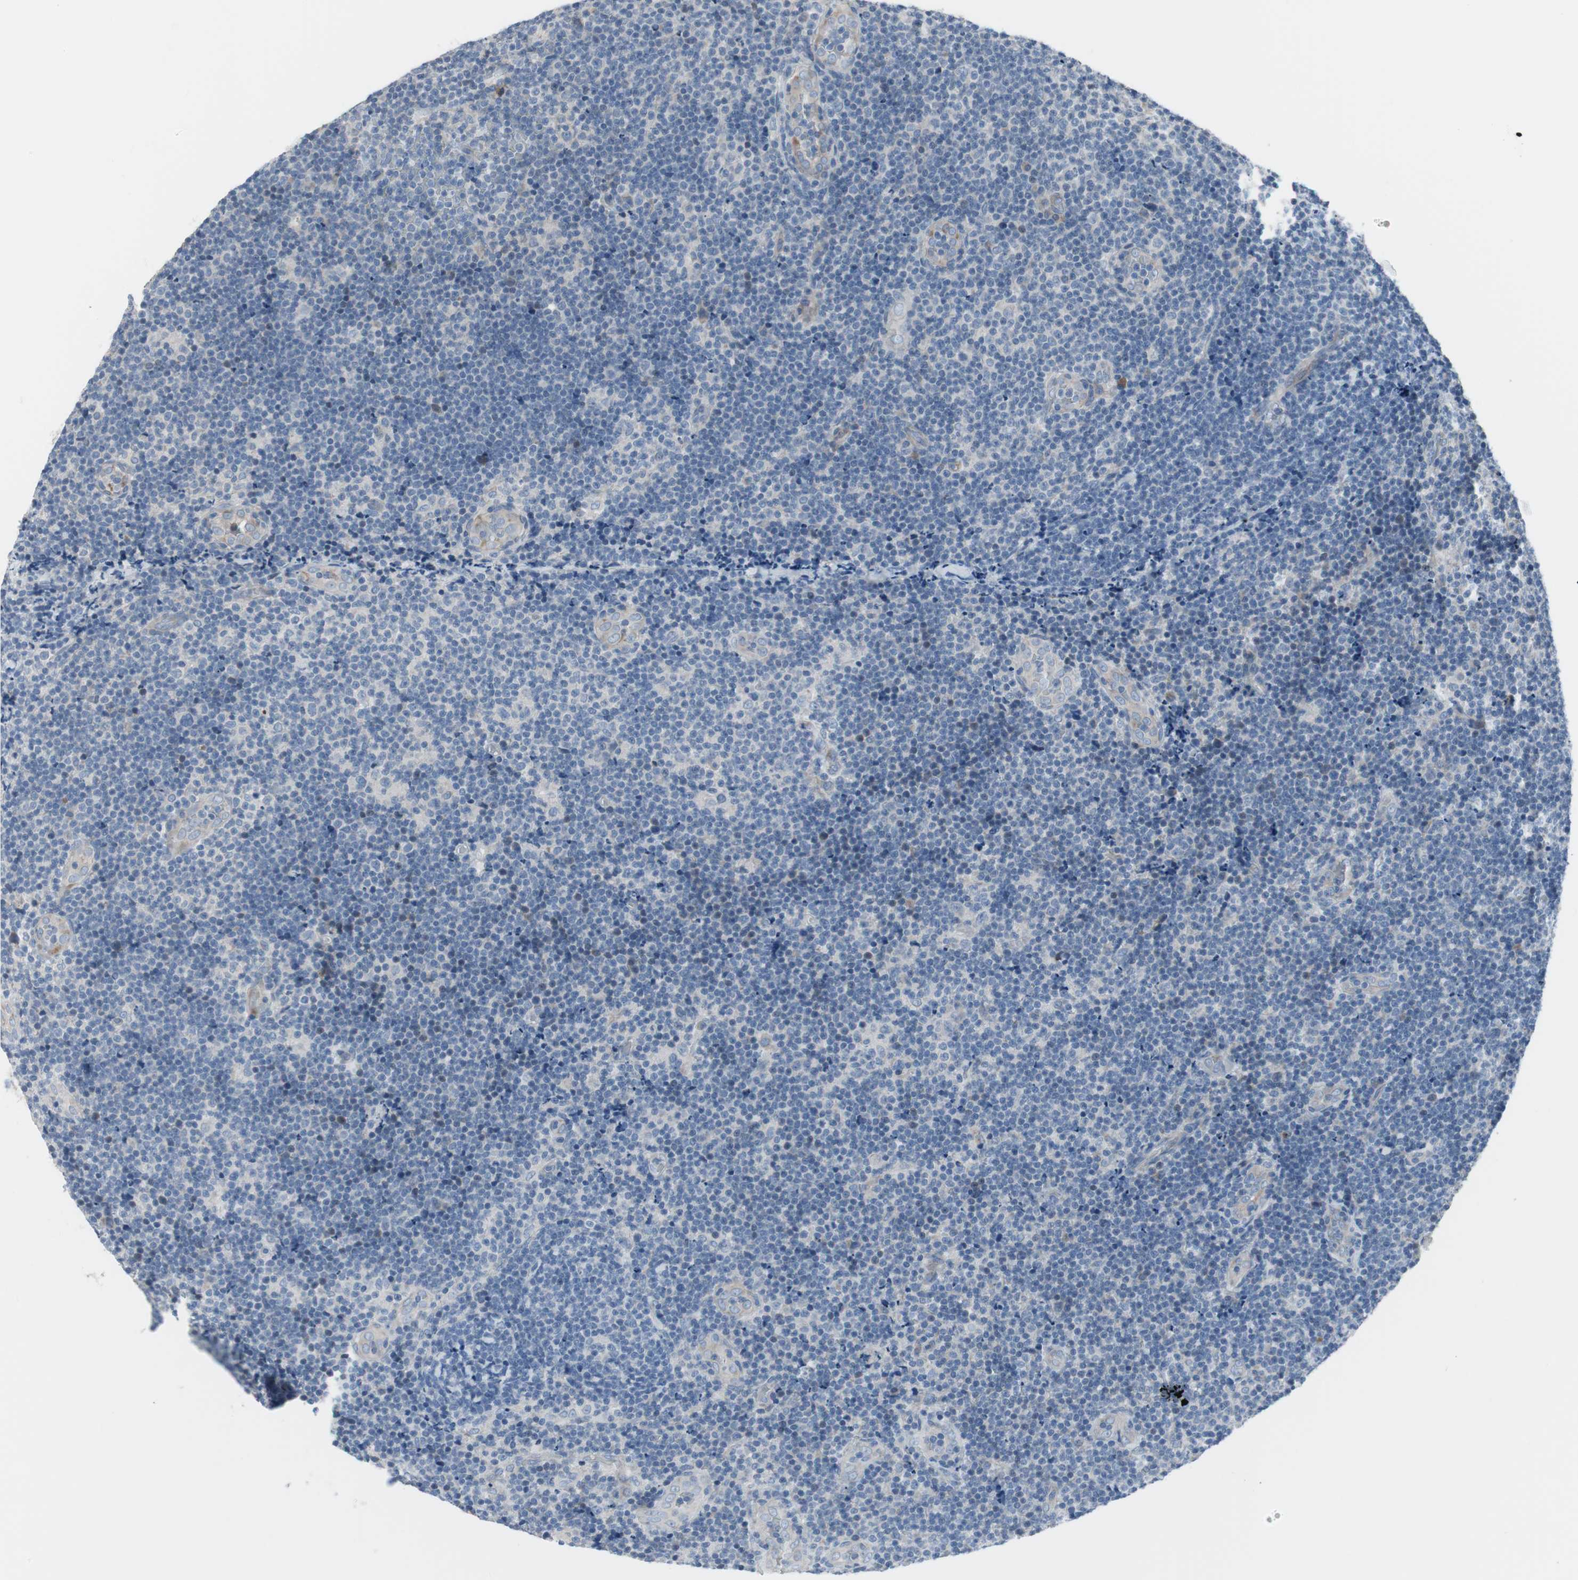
{"staining": {"intensity": "negative", "quantity": "none", "location": "none"}, "tissue": "lymphoma", "cell_type": "Tumor cells", "image_type": "cancer", "snomed": [{"axis": "morphology", "description": "Malignant lymphoma, non-Hodgkin's type, Low grade"}, {"axis": "topography", "description": "Lymph node"}], "caption": "The image shows no significant positivity in tumor cells of low-grade malignant lymphoma, non-Hodgkin's type.", "gene": "PIGR", "patient": {"sex": "male", "age": 83}}